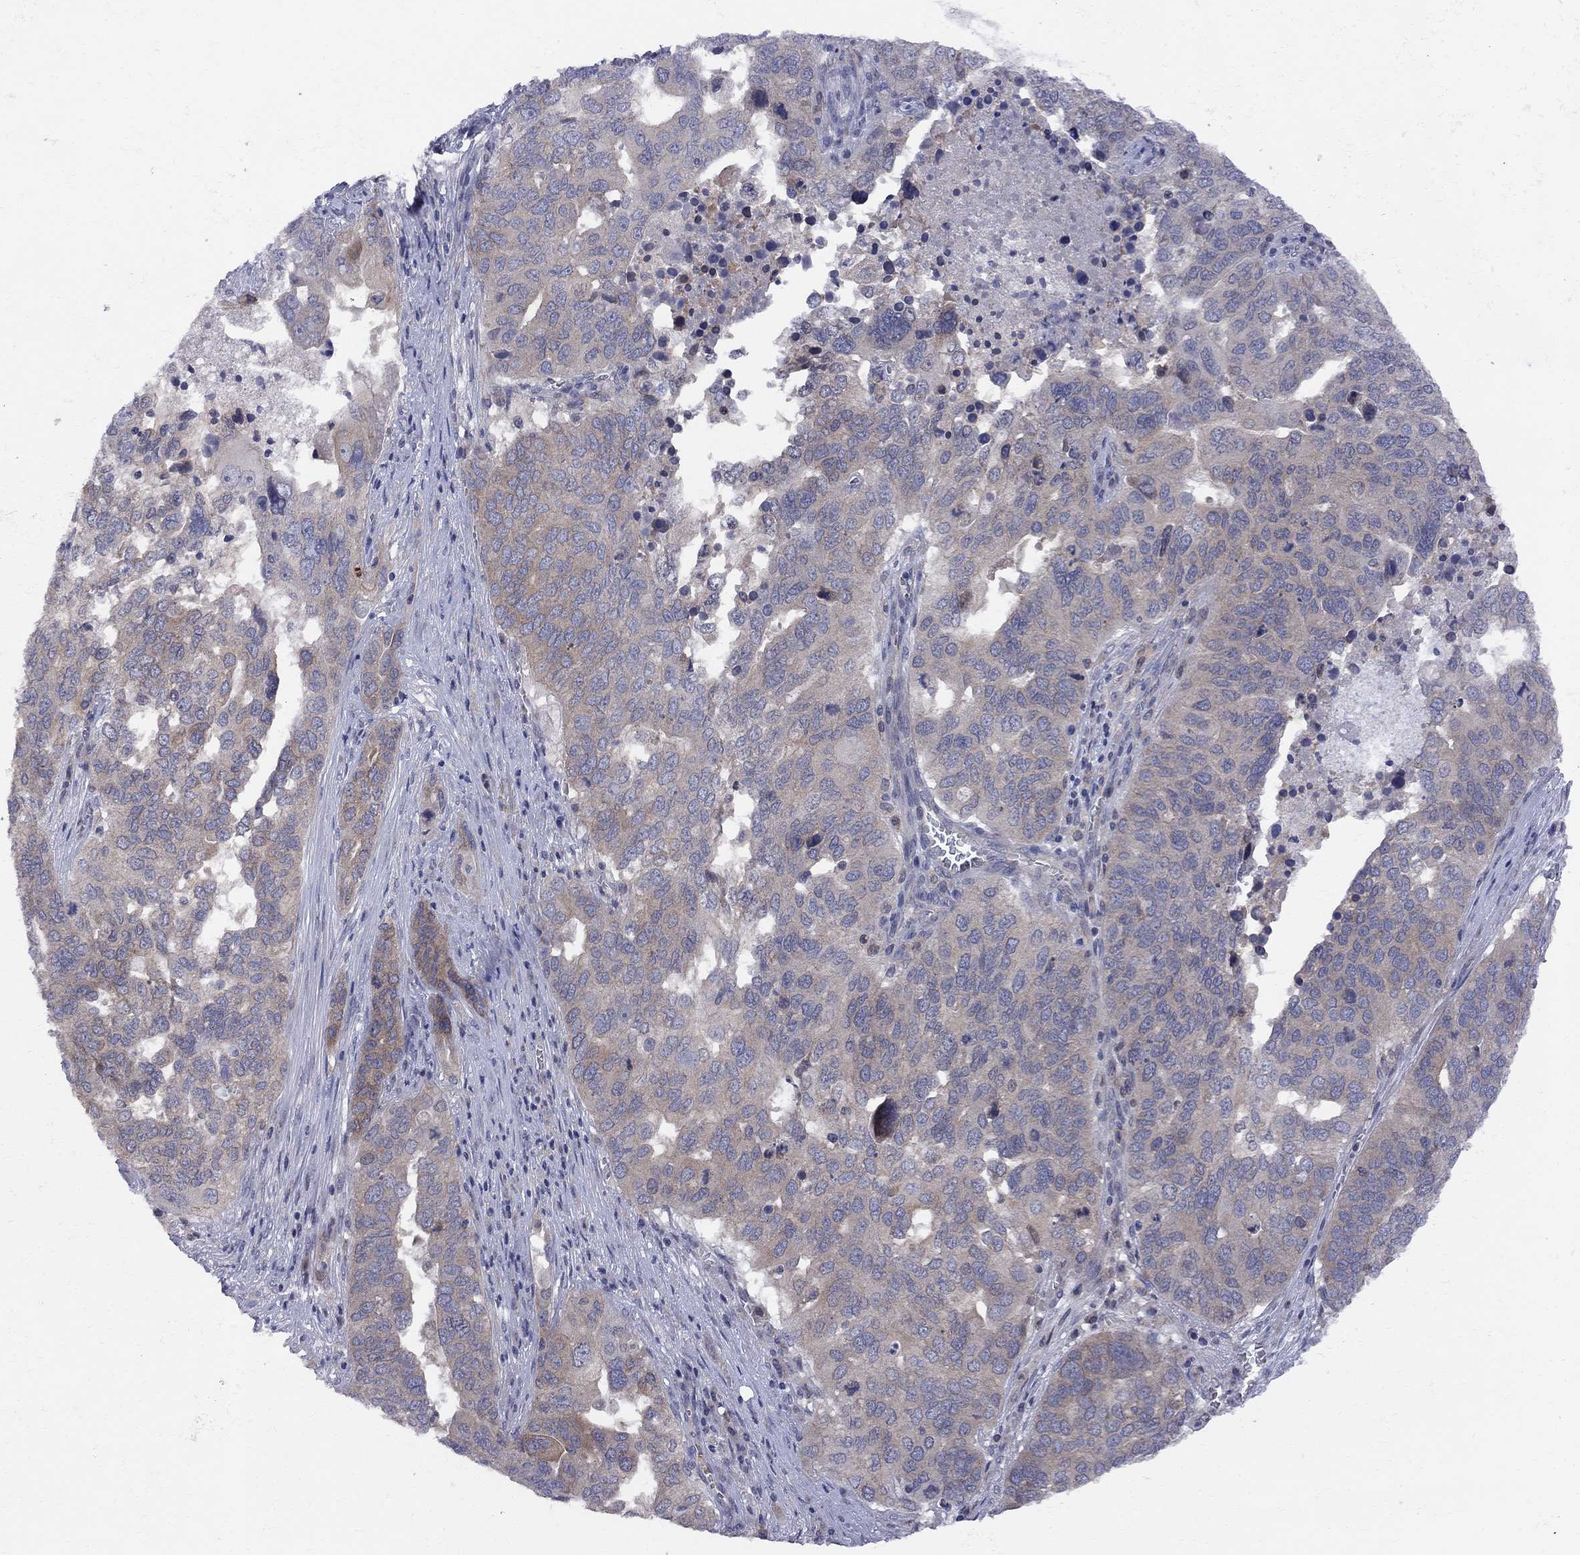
{"staining": {"intensity": "weak", "quantity": ">75%", "location": "cytoplasmic/membranous"}, "tissue": "ovarian cancer", "cell_type": "Tumor cells", "image_type": "cancer", "snomed": [{"axis": "morphology", "description": "Carcinoma, endometroid"}, {"axis": "topography", "description": "Soft tissue"}, {"axis": "topography", "description": "Ovary"}], "caption": "An IHC micrograph of tumor tissue is shown. Protein staining in brown highlights weak cytoplasmic/membranous positivity in endometroid carcinoma (ovarian) within tumor cells. (DAB (3,3'-diaminobenzidine) IHC with brightfield microscopy, high magnification).", "gene": "CNOT11", "patient": {"sex": "female", "age": 52}}